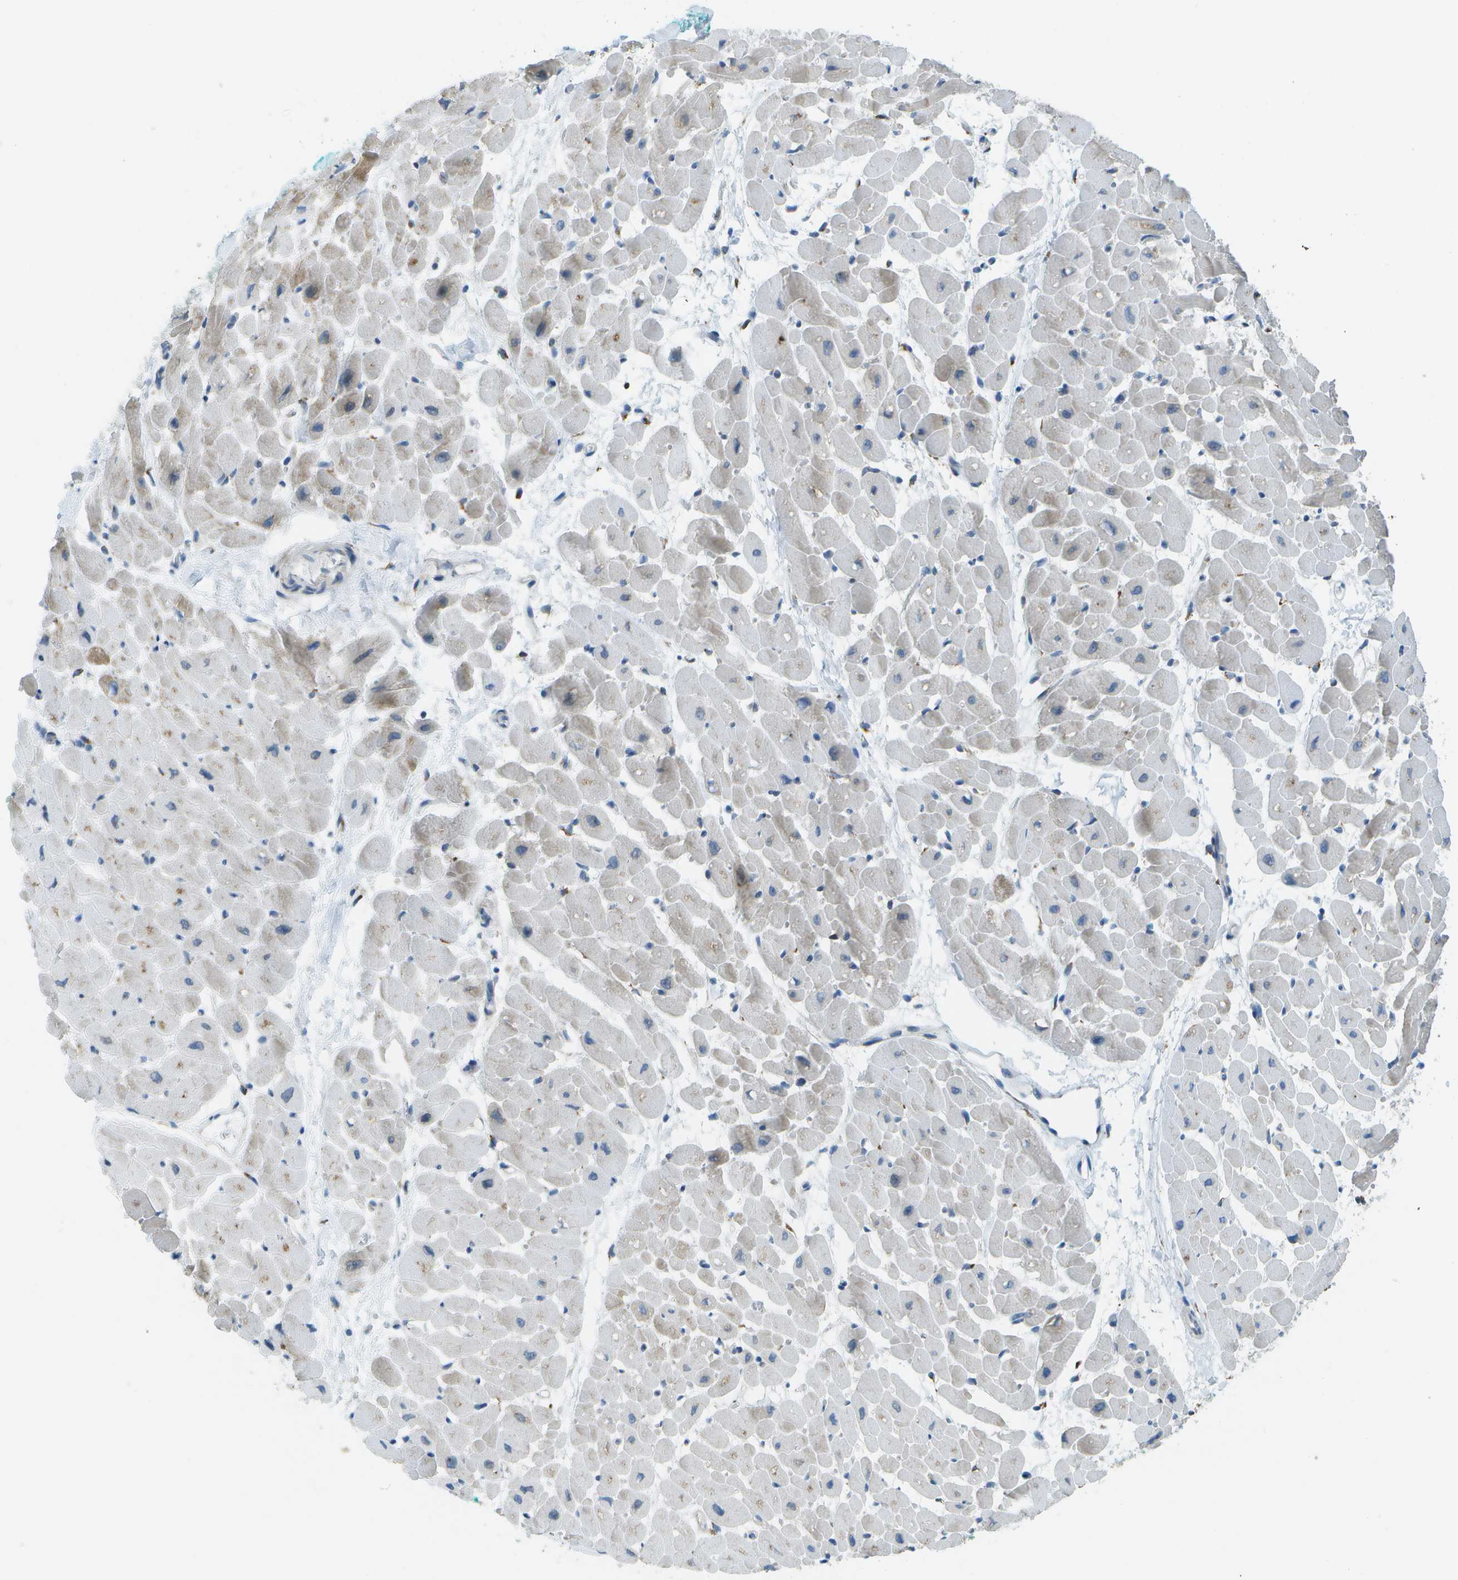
{"staining": {"intensity": "weak", "quantity": "25%-75%", "location": "cytoplasmic/membranous"}, "tissue": "heart muscle", "cell_type": "Cardiomyocytes", "image_type": "normal", "snomed": [{"axis": "morphology", "description": "Normal tissue, NOS"}, {"axis": "topography", "description": "Heart"}], "caption": "Immunohistochemical staining of benign human heart muscle displays weak cytoplasmic/membranous protein staining in approximately 25%-75% of cardiomyocytes. (IHC, brightfield microscopy, high magnification).", "gene": "KCTD3", "patient": {"sex": "male", "age": 45}}